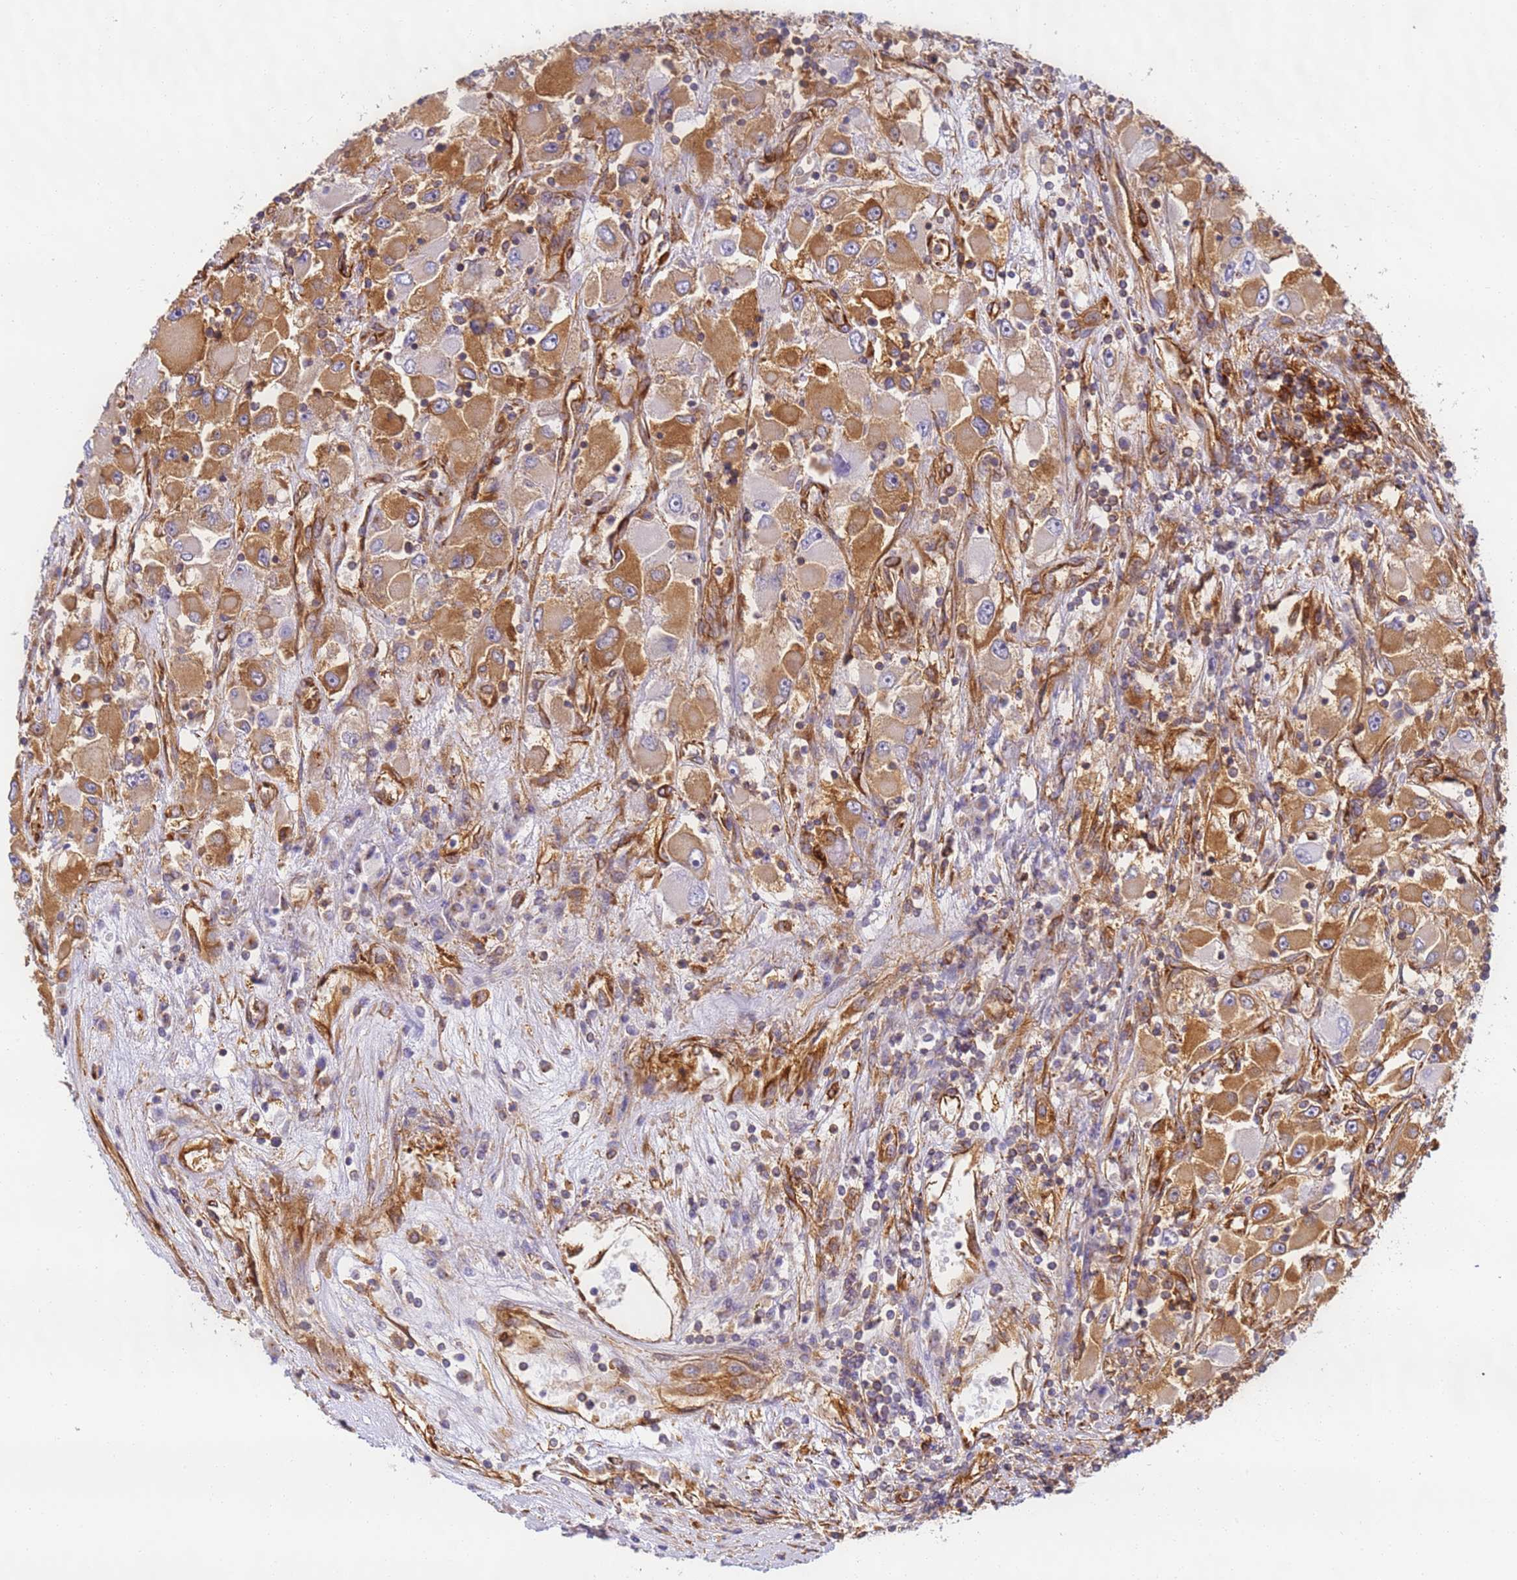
{"staining": {"intensity": "moderate", "quantity": ">75%", "location": "cytoplasmic/membranous"}, "tissue": "renal cancer", "cell_type": "Tumor cells", "image_type": "cancer", "snomed": [{"axis": "morphology", "description": "Adenocarcinoma, NOS"}, {"axis": "topography", "description": "Kidney"}], "caption": "Immunohistochemical staining of human renal adenocarcinoma demonstrates moderate cytoplasmic/membranous protein staining in about >75% of tumor cells.", "gene": "DYNC1I2", "patient": {"sex": "female", "age": 52}}